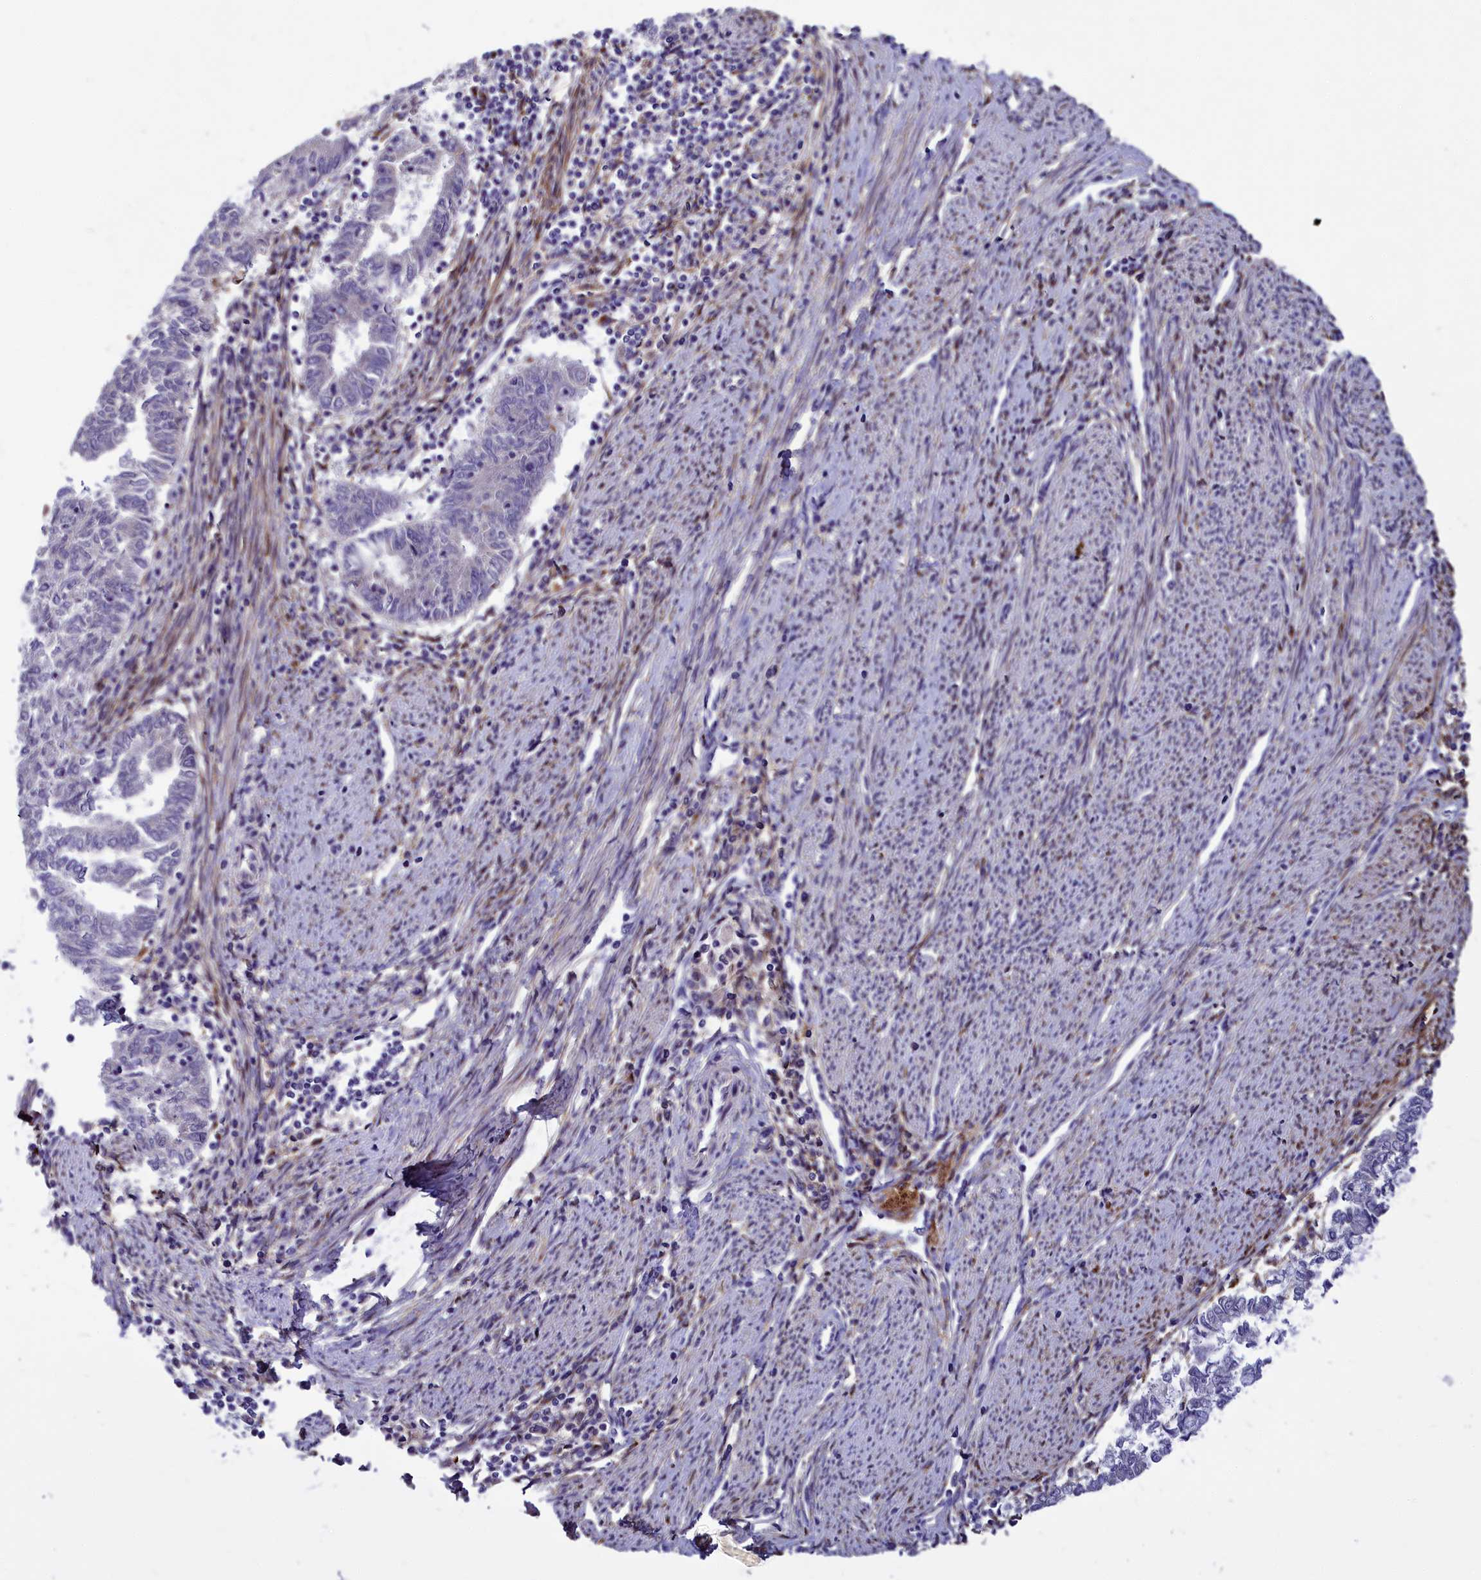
{"staining": {"intensity": "negative", "quantity": "none", "location": "none"}, "tissue": "endometrial cancer", "cell_type": "Tumor cells", "image_type": "cancer", "snomed": [{"axis": "morphology", "description": "Adenocarcinoma, NOS"}, {"axis": "topography", "description": "Endometrium"}], "caption": "This is a histopathology image of immunohistochemistry staining of adenocarcinoma (endometrial), which shows no positivity in tumor cells.", "gene": "MRC2", "patient": {"sex": "female", "age": 79}}